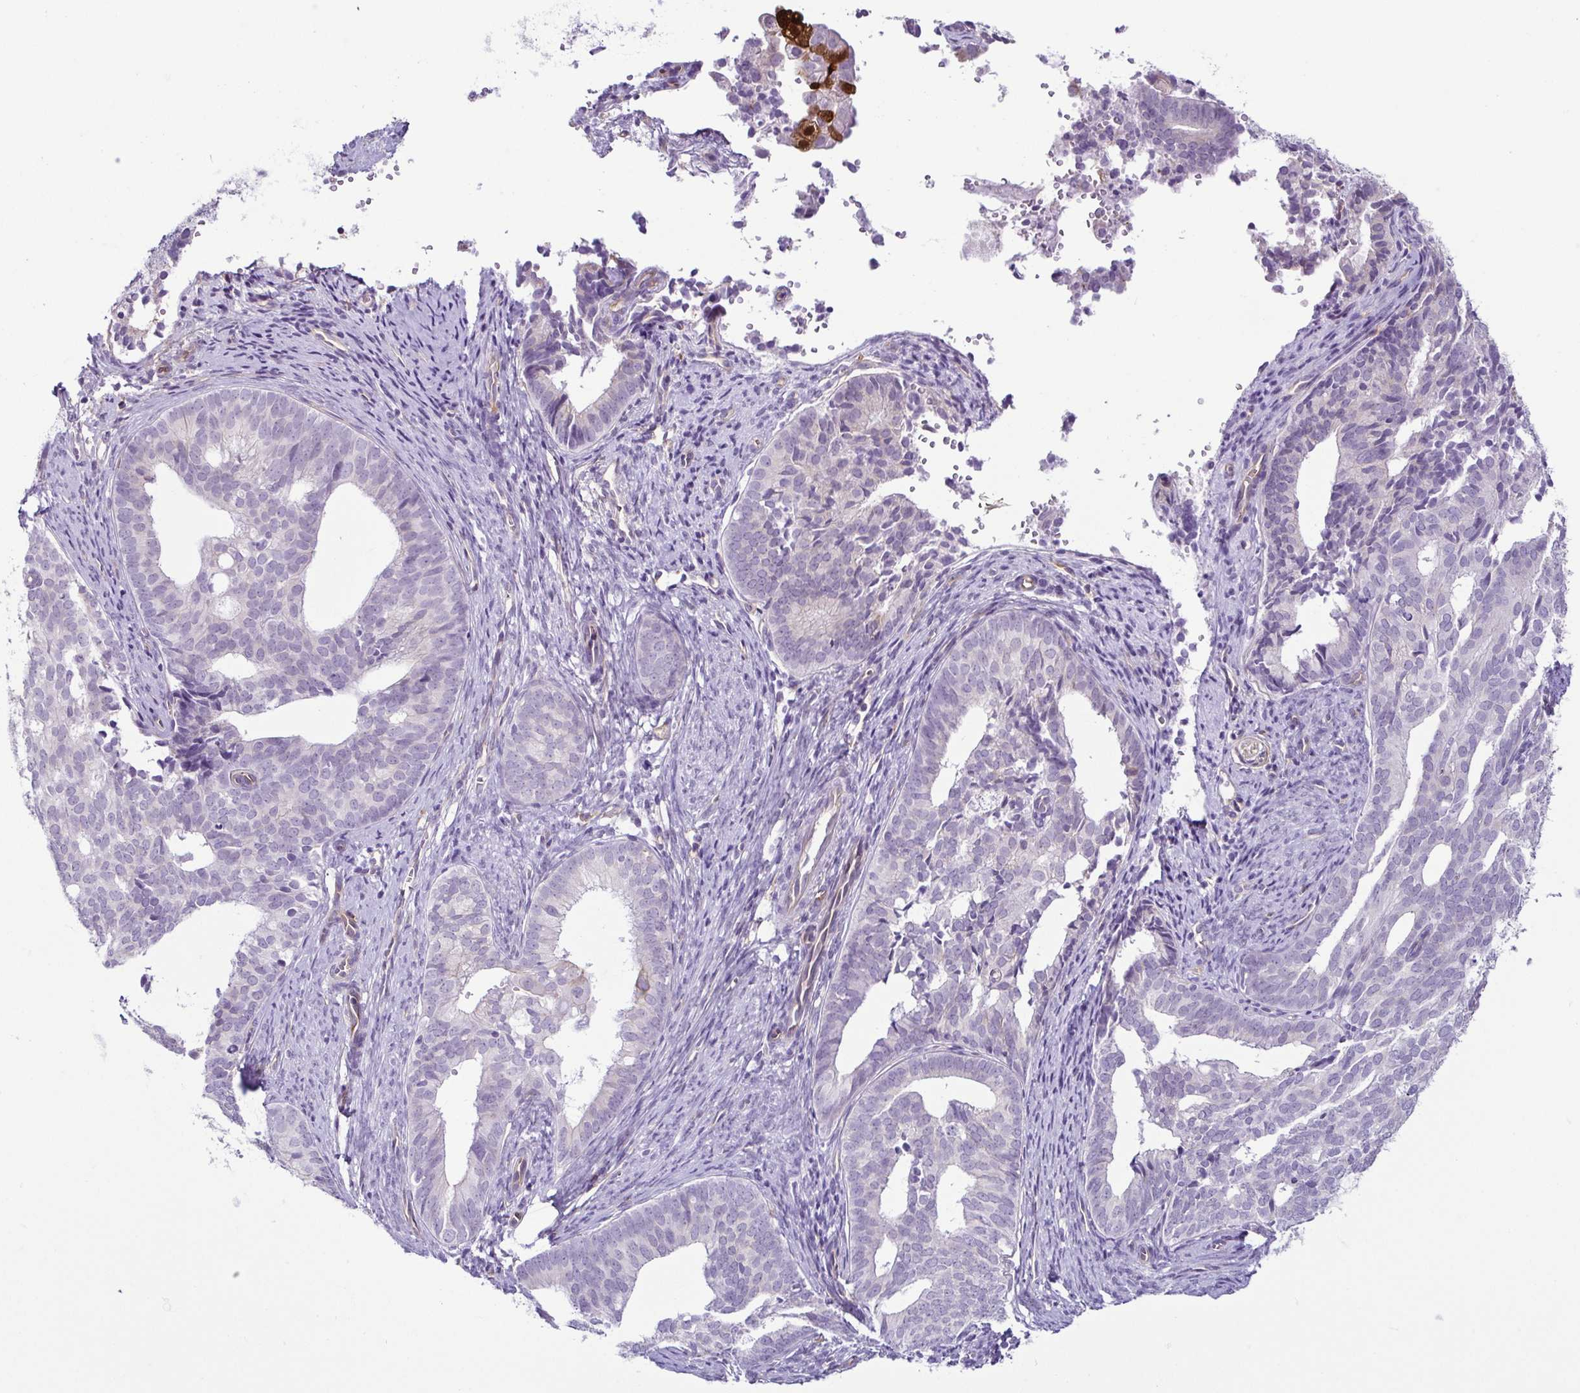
{"staining": {"intensity": "negative", "quantity": "none", "location": "none"}, "tissue": "endometrial cancer", "cell_type": "Tumor cells", "image_type": "cancer", "snomed": [{"axis": "morphology", "description": "Adenocarcinoma, NOS"}, {"axis": "topography", "description": "Endometrium"}], "caption": "Tumor cells show no significant protein staining in adenocarcinoma (endometrial). Brightfield microscopy of IHC stained with DAB (3,3'-diaminobenzidine) (brown) and hematoxylin (blue), captured at high magnification.", "gene": "CASP14", "patient": {"sex": "female", "age": 75}}